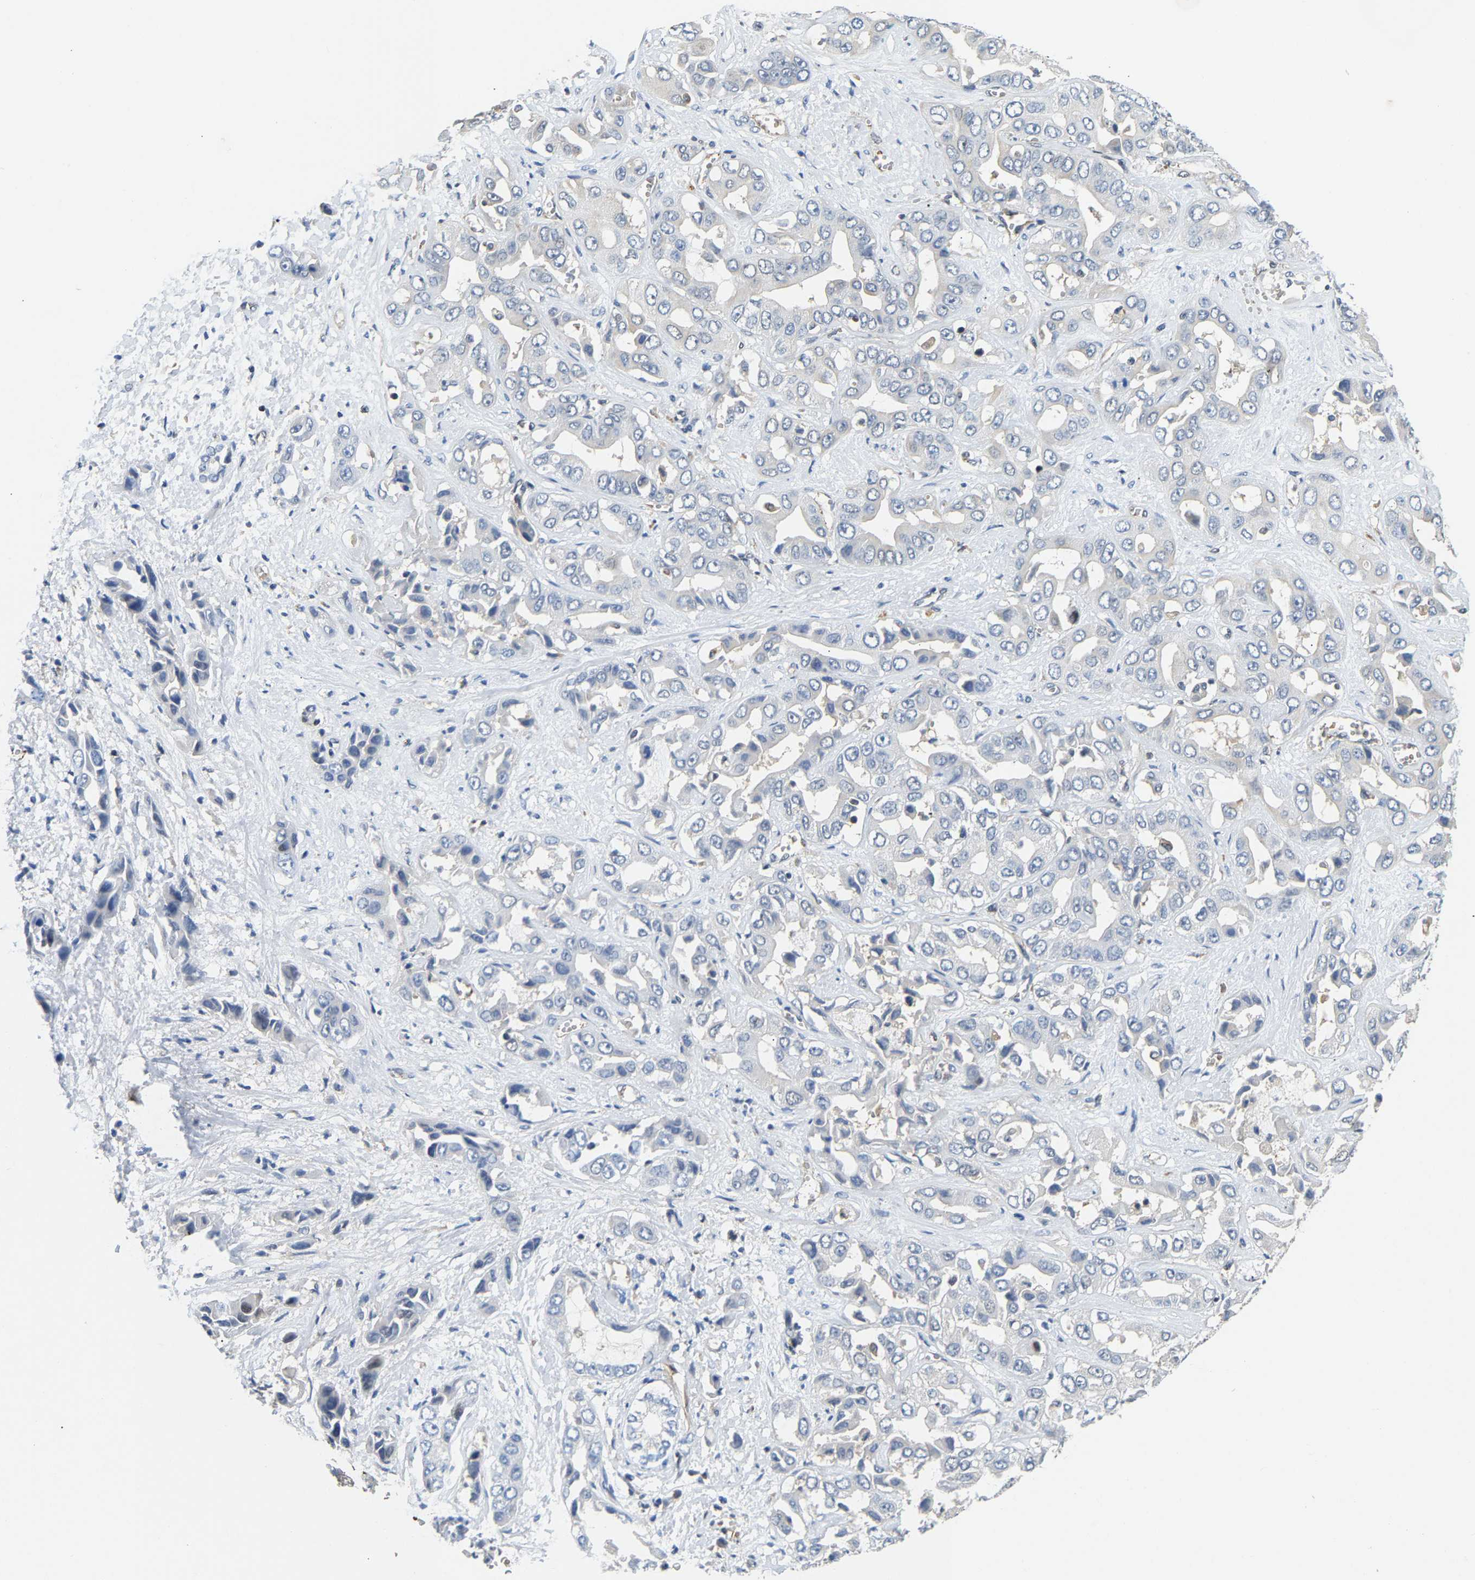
{"staining": {"intensity": "negative", "quantity": "none", "location": "none"}, "tissue": "liver cancer", "cell_type": "Tumor cells", "image_type": "cancer", "snomed": [{"axis": "morphology", "description": "Cholangiocarcinoma"}, {"axis": "topography", "description": "Liver"}], "caption": "Histopathology image shows no significant protein positivity in tumor cells of liver cancer.", "gene": "GIMAP7", "patient": {"sex": "female", "age": 52}}